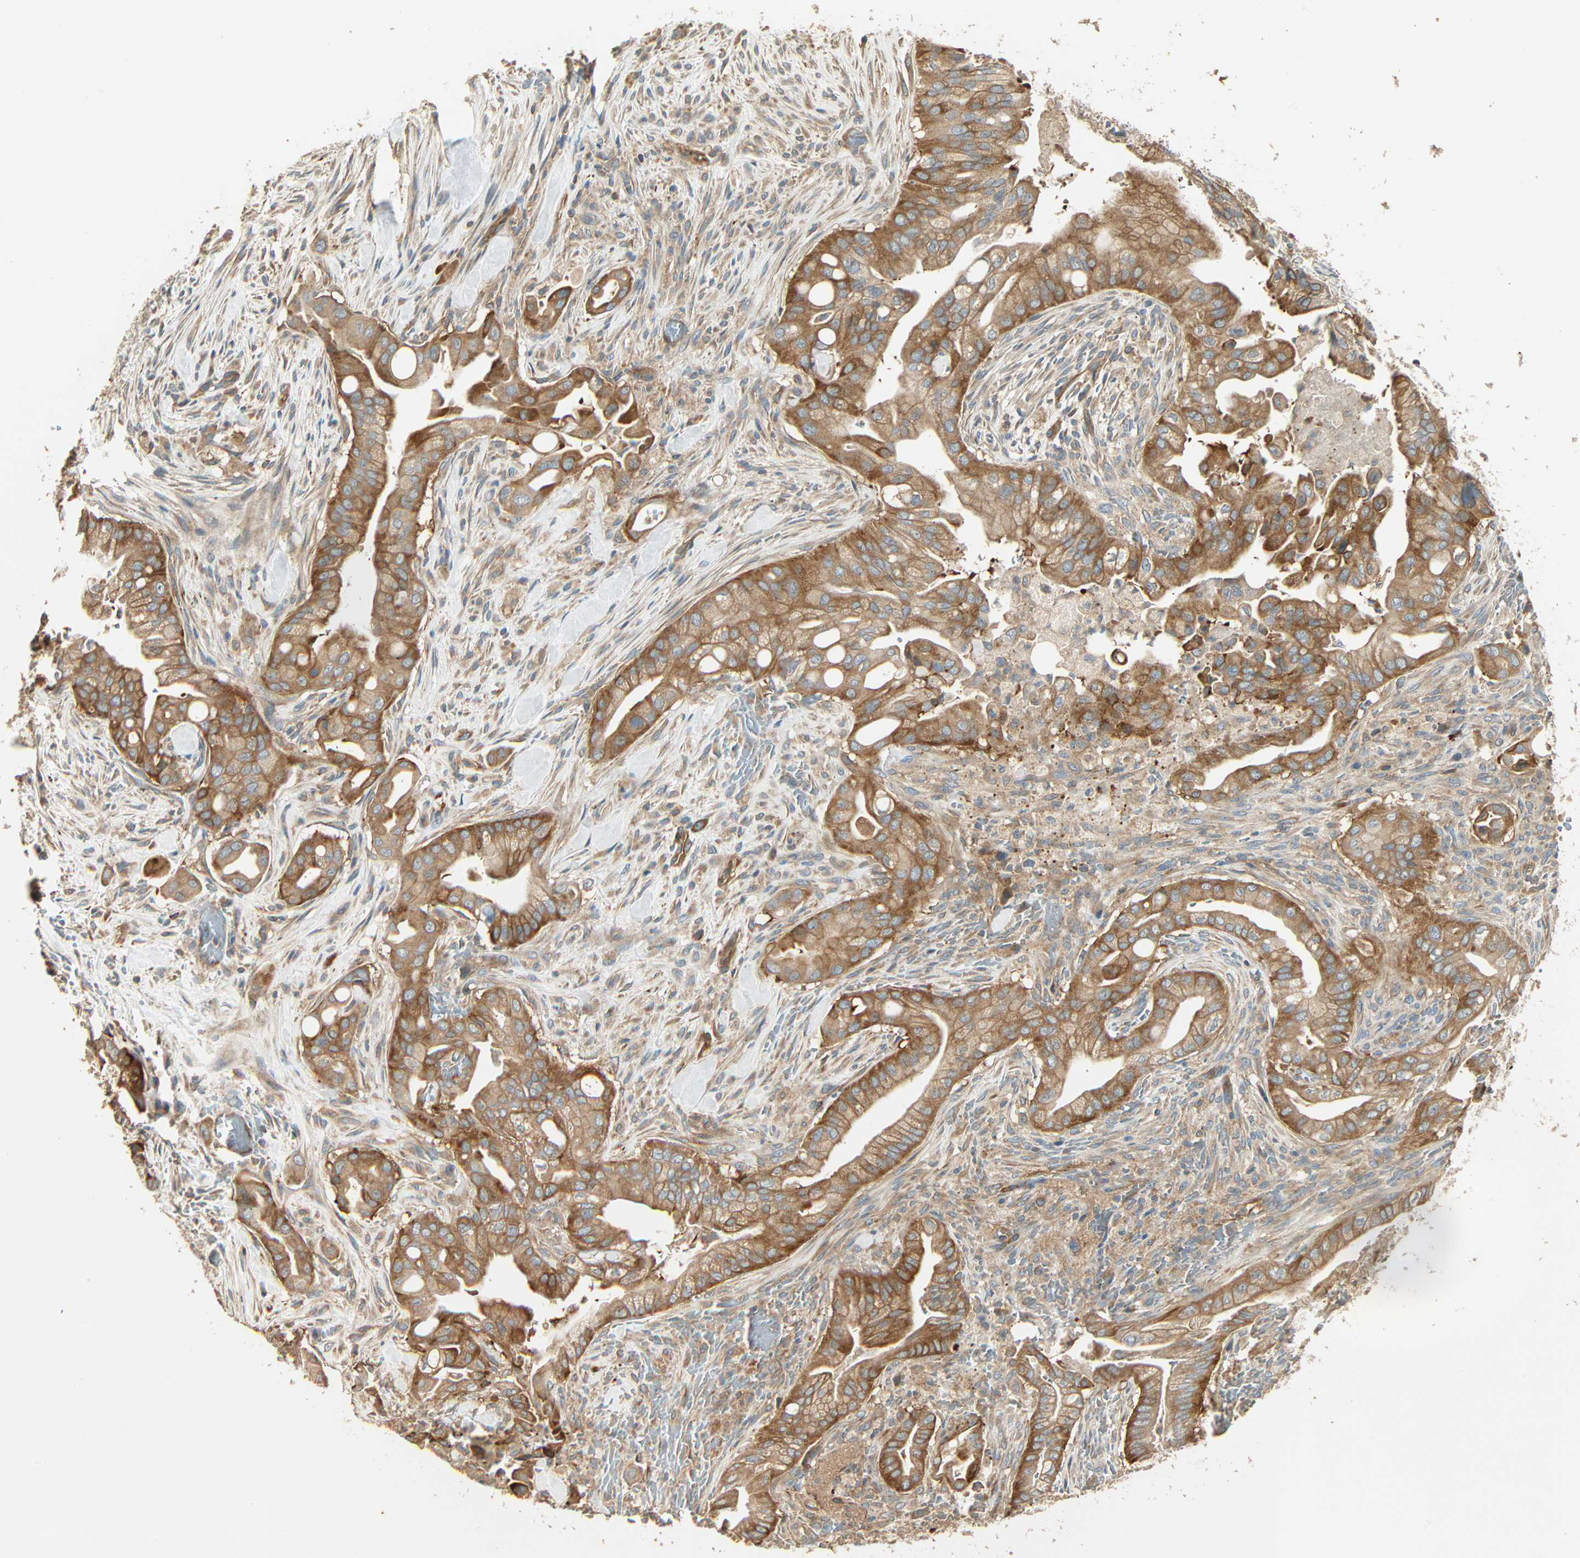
{"staining": {"intensity": "strong", "quantity": ">75%", "location": "cytoplasmic/membranous"}, "tissue": "liver cancer", "cell_type": "Tumor cells", "image_type": "cancer", "snomed": [{"axis": "morphology", "description": "Cholangiocarcinoma"}, {"axis": "topography", "description": "Liver"}], "caption": "Tumor cells reveal high levels of strong cytoplasmic/membranous staining in about >75% of cells in cholangiocarcinoma (liver). The staining was performed using DAB (3,3'-diaminobenzidine), with brown indicating positive protein expression. Nuclei are stained blue with hematoxylin.", "gene": "GALK1", "patient": {"sex": "female", "age": 68}}